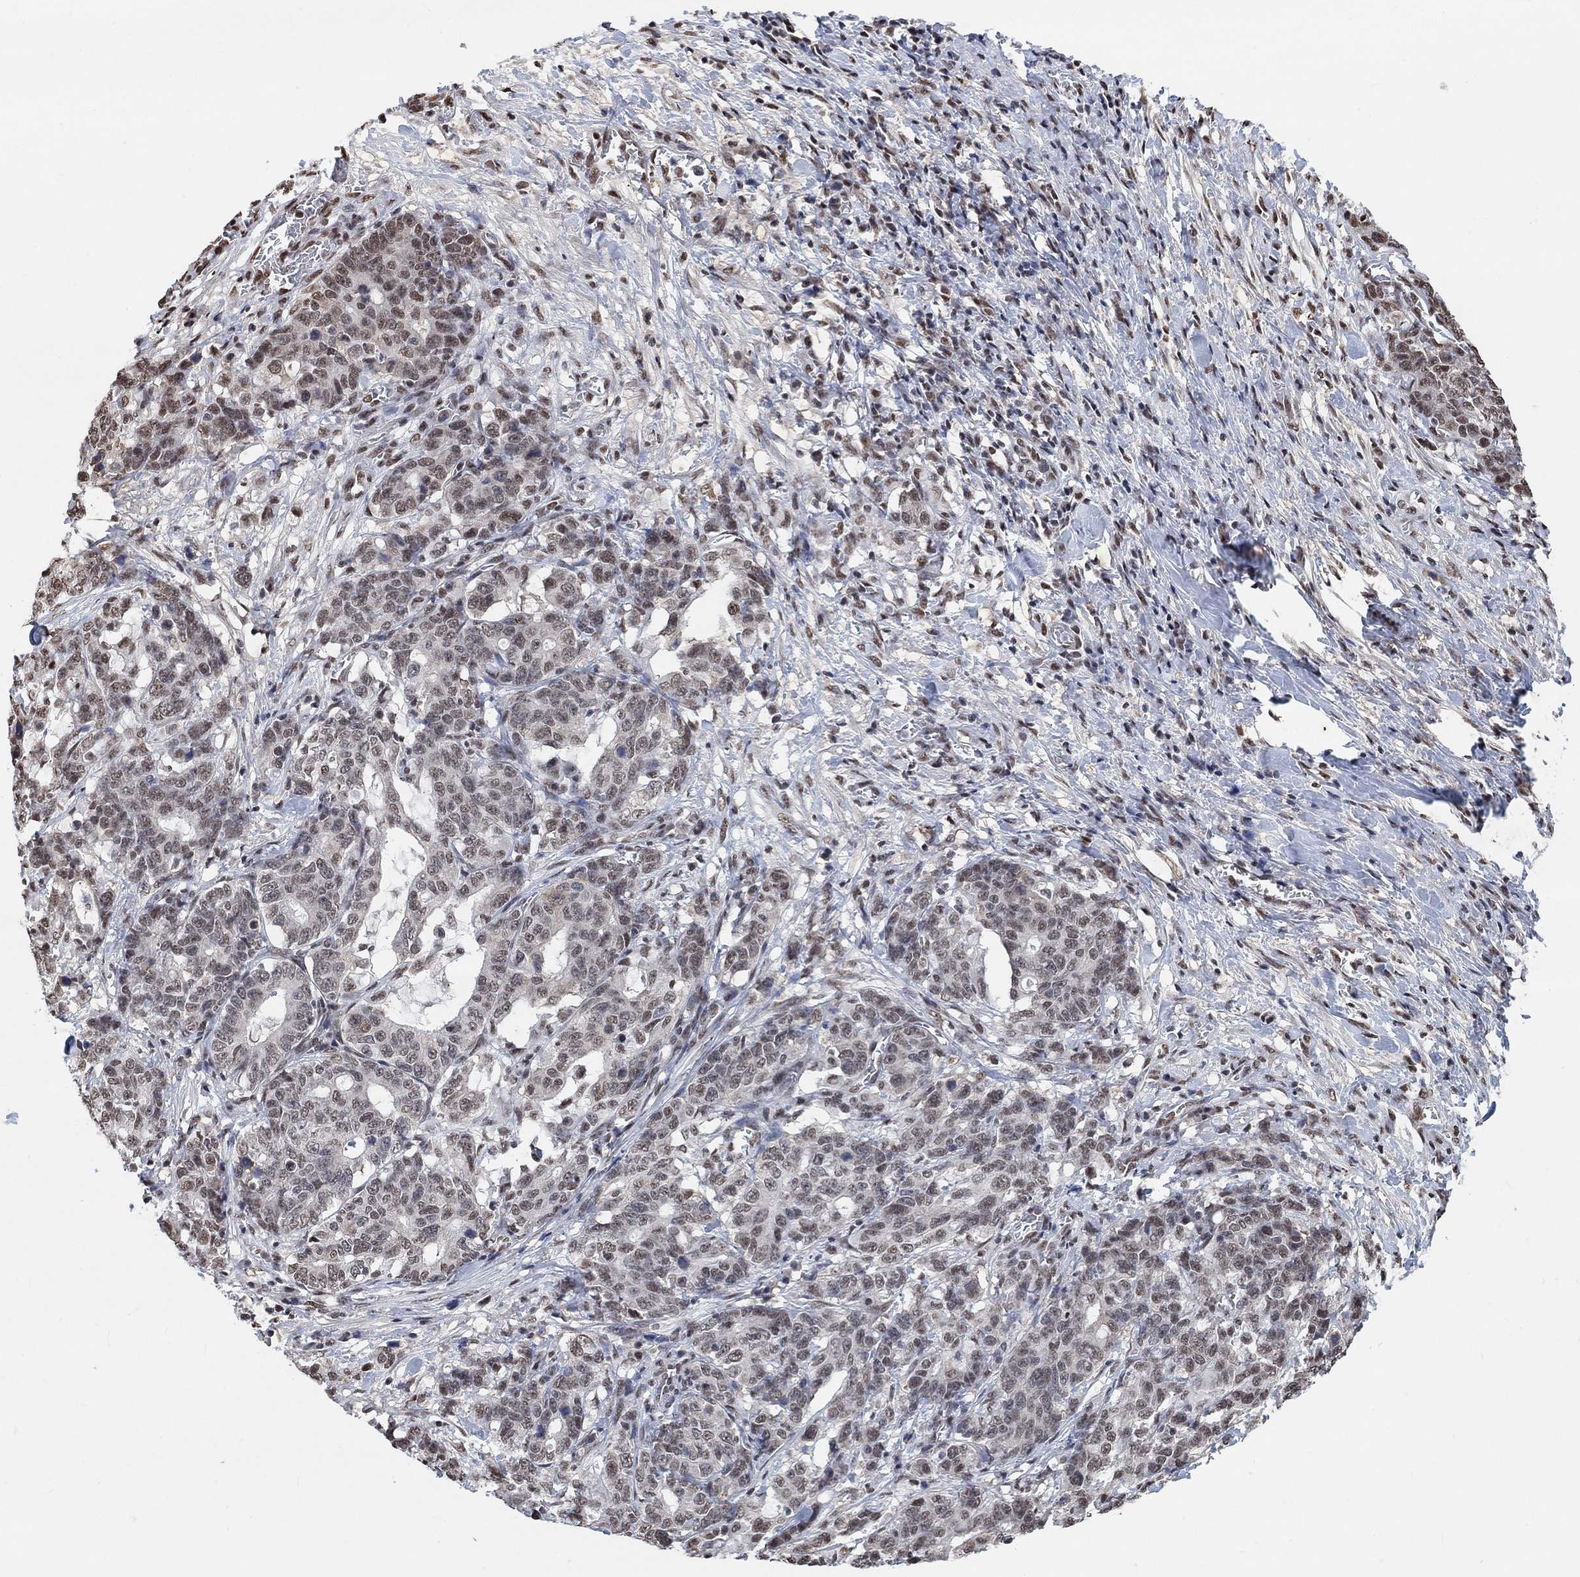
{"staining": {"intensity": "moderate", "quantity": "25%-75%", "location": "nuclear"}, "tissue": "stomach cancer", "cell_type": "Tumor cells", "image_type": "cancer", "snomed": [{"axis": "morphology", "description": "Normal tissue, NOS"}, {"axis": "morphology", "description": "Adenocarcinoma, NOS"}, {"axis": "topography", "description": "Stomach"}], "caption": "High-power microscopy captured an immunohistochemistry (IHC) histopathology image of stomach adenocarcinoma, revealing moderate nuclear staining in approximately 25%-75% of tumor cells. Nuclei are stained in blue.", "gene": "USP39", "patient": {"sex": "female", "age": 64}}